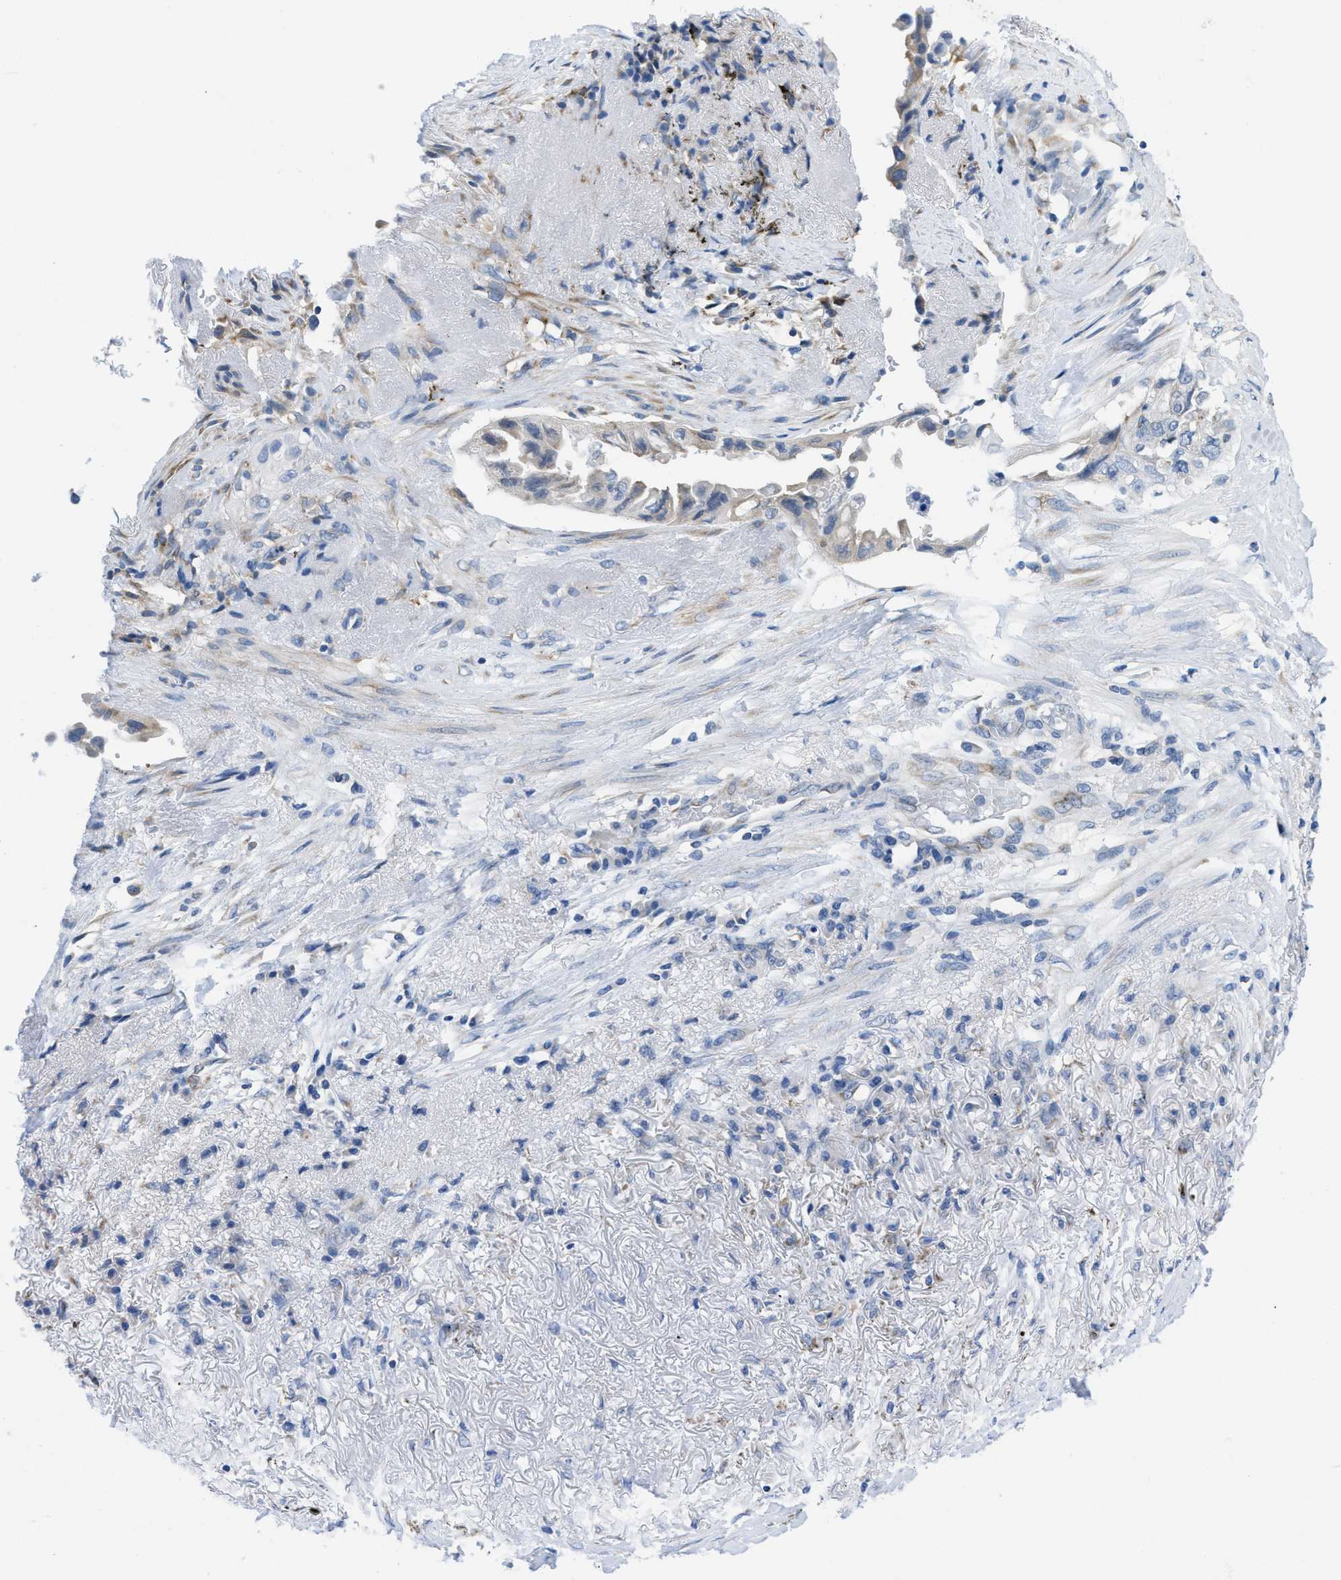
{"staining": {"intensity": "negative", "quantity": "none", "location": "none"}, "tissue": "lung cancer", "cell_type": "Tumor cells", "image_type": "cancer", "snomed": [{"axis": "morphology", "description": "Adenocarcinoma, NOS"}, {"axis": "topography", "description": "Lung"}], "caption": "Immunohistochemistry (IHC) of human lung cancer (adenocarcinoma) reveals no positivity in tumor cells.", "gene": "PTDSS1", "patient": {"sex": "female", "age": 51}}